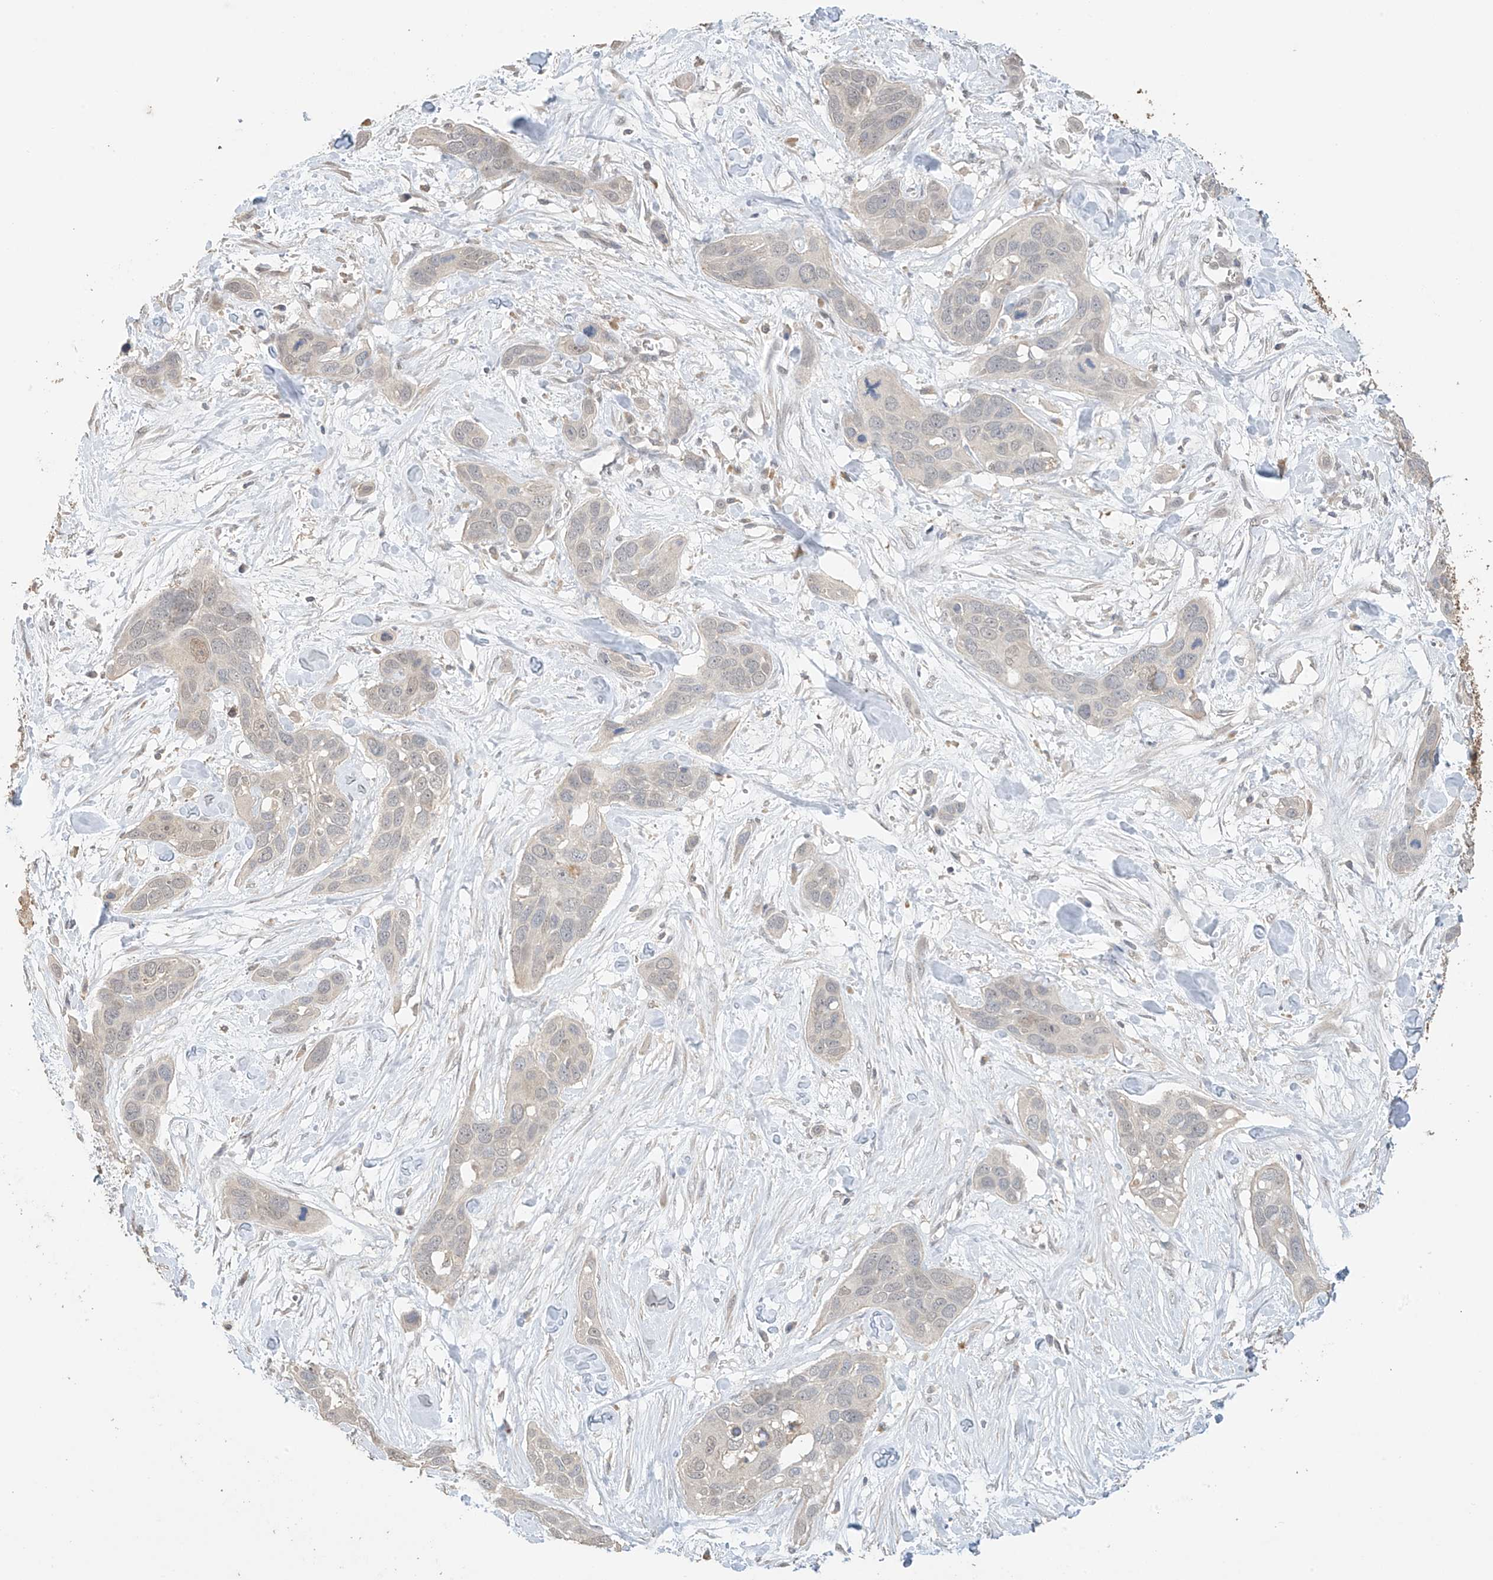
{"staining": {"intensity": "negative", "quantity": "none", "location": "none"}, "tissue": "pancreatic cancer", "cell_type": "Tumor cells", "image_type": "cancer", "snomed": [{"axis": "morphology", "description": "Adenocarcinoma, NOS"}, {"axis": "topography", "description": "Pancreas"}], "caption": "Immunohistochemistry (IHC) of human pancreatic cancer shows no positivity in tumor cells.", "gene": "SLFN14", "patient": {"sex": "female", "age": 60}}